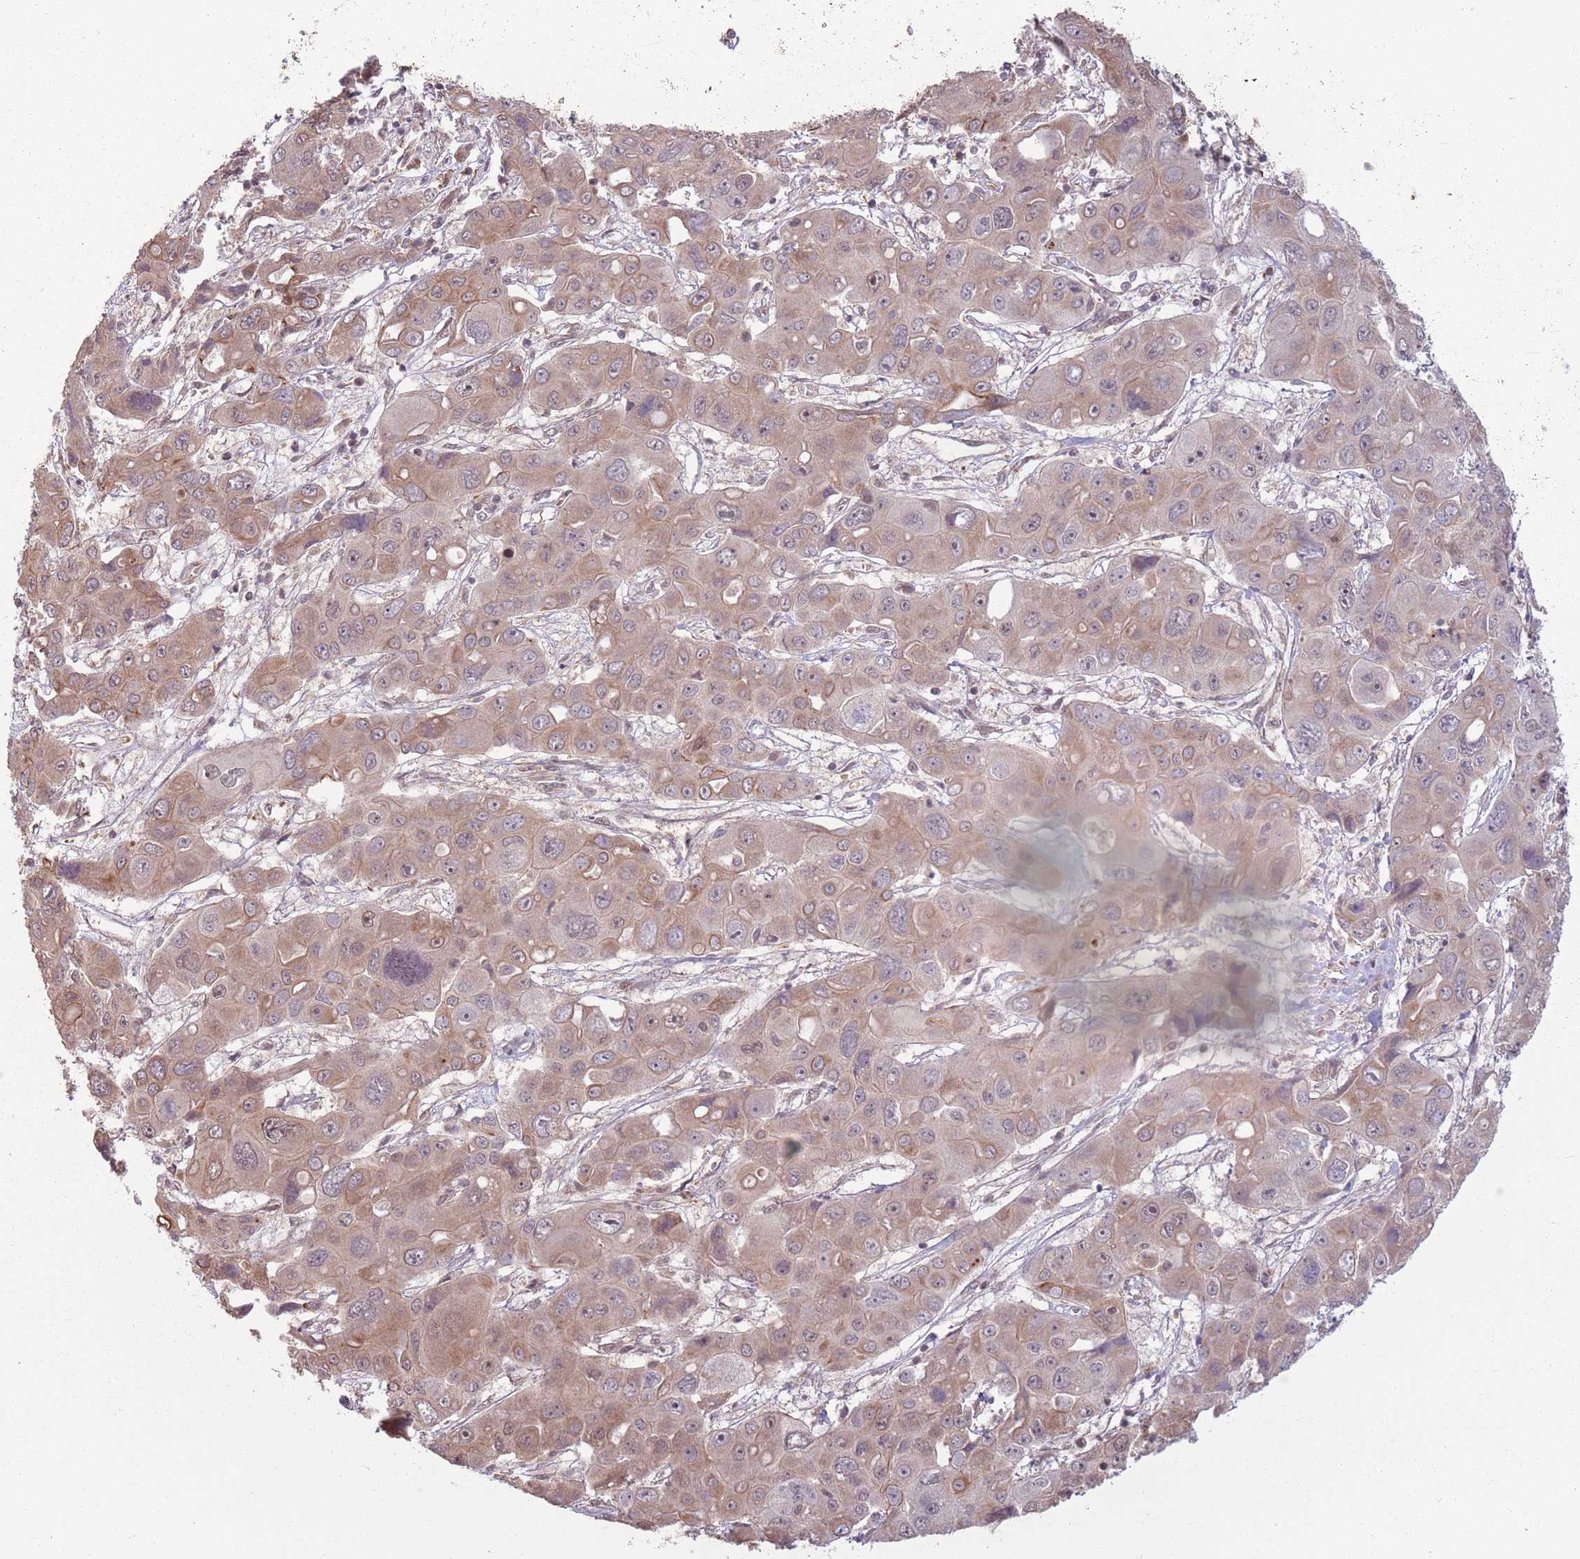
{"staining": {"intensity": "moderate", "quantity": "<25%", "location": "cytoplasmic/membranous"}, "tissue": "liver cancer", "cell_type": "Tumor cells", "image_type": "cancer", "snomed": [{"axis": "morphology", "description": "Cholangiocarcinoma"}, {"axis": "topography", "description": "Liver"}], "caption": "Immunohistochemistry (IHC) (DAB) staining of human liver cancer exhibits moderate cytoplasmic/membranous protein expression in approximately <25% of tumor cells.", "gene": "CCDC154", "patient": {"sex": "male", "age": 67}}